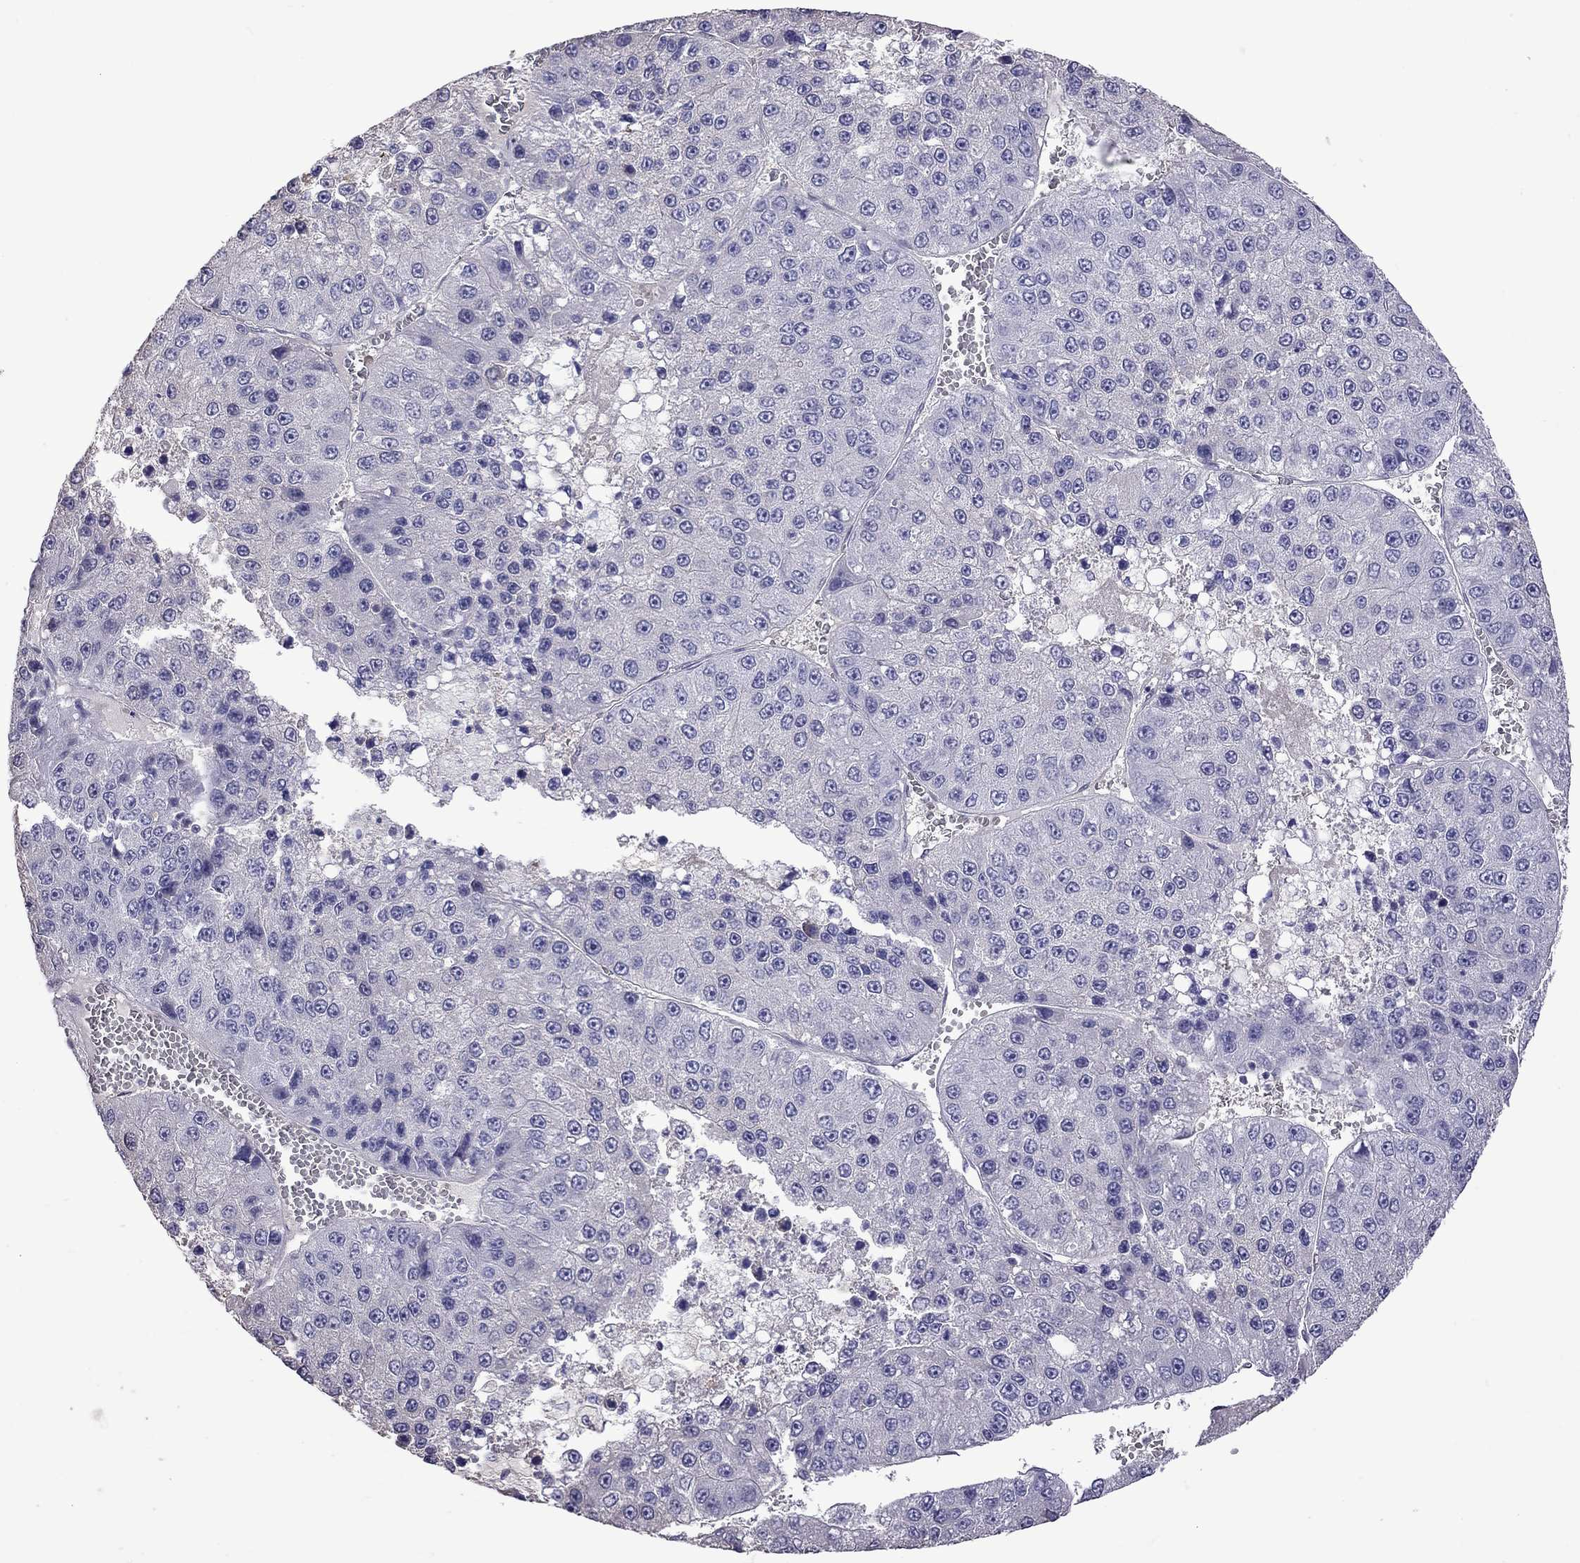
{"staining": {"intensity": "negative", "quantity": "none", "location": "none"}, "tissue": "liver cancer", "cell_type": "Tumor cells", "image_type": "cancer", "snomed": [{"axis": "morphology", "description": "Carcinoma, Hepatocellular, NOS"}, {"axis": "topography", "description": "Liver"}], "caption": "High power microscopy micrograph of an immunohistochemistry image of liver cancer (hepatocellular carcinoma), revealing no significant staining in tumor cells.", "gene": "FEZ1", "patient": {"sex": "female", "age": 73}}